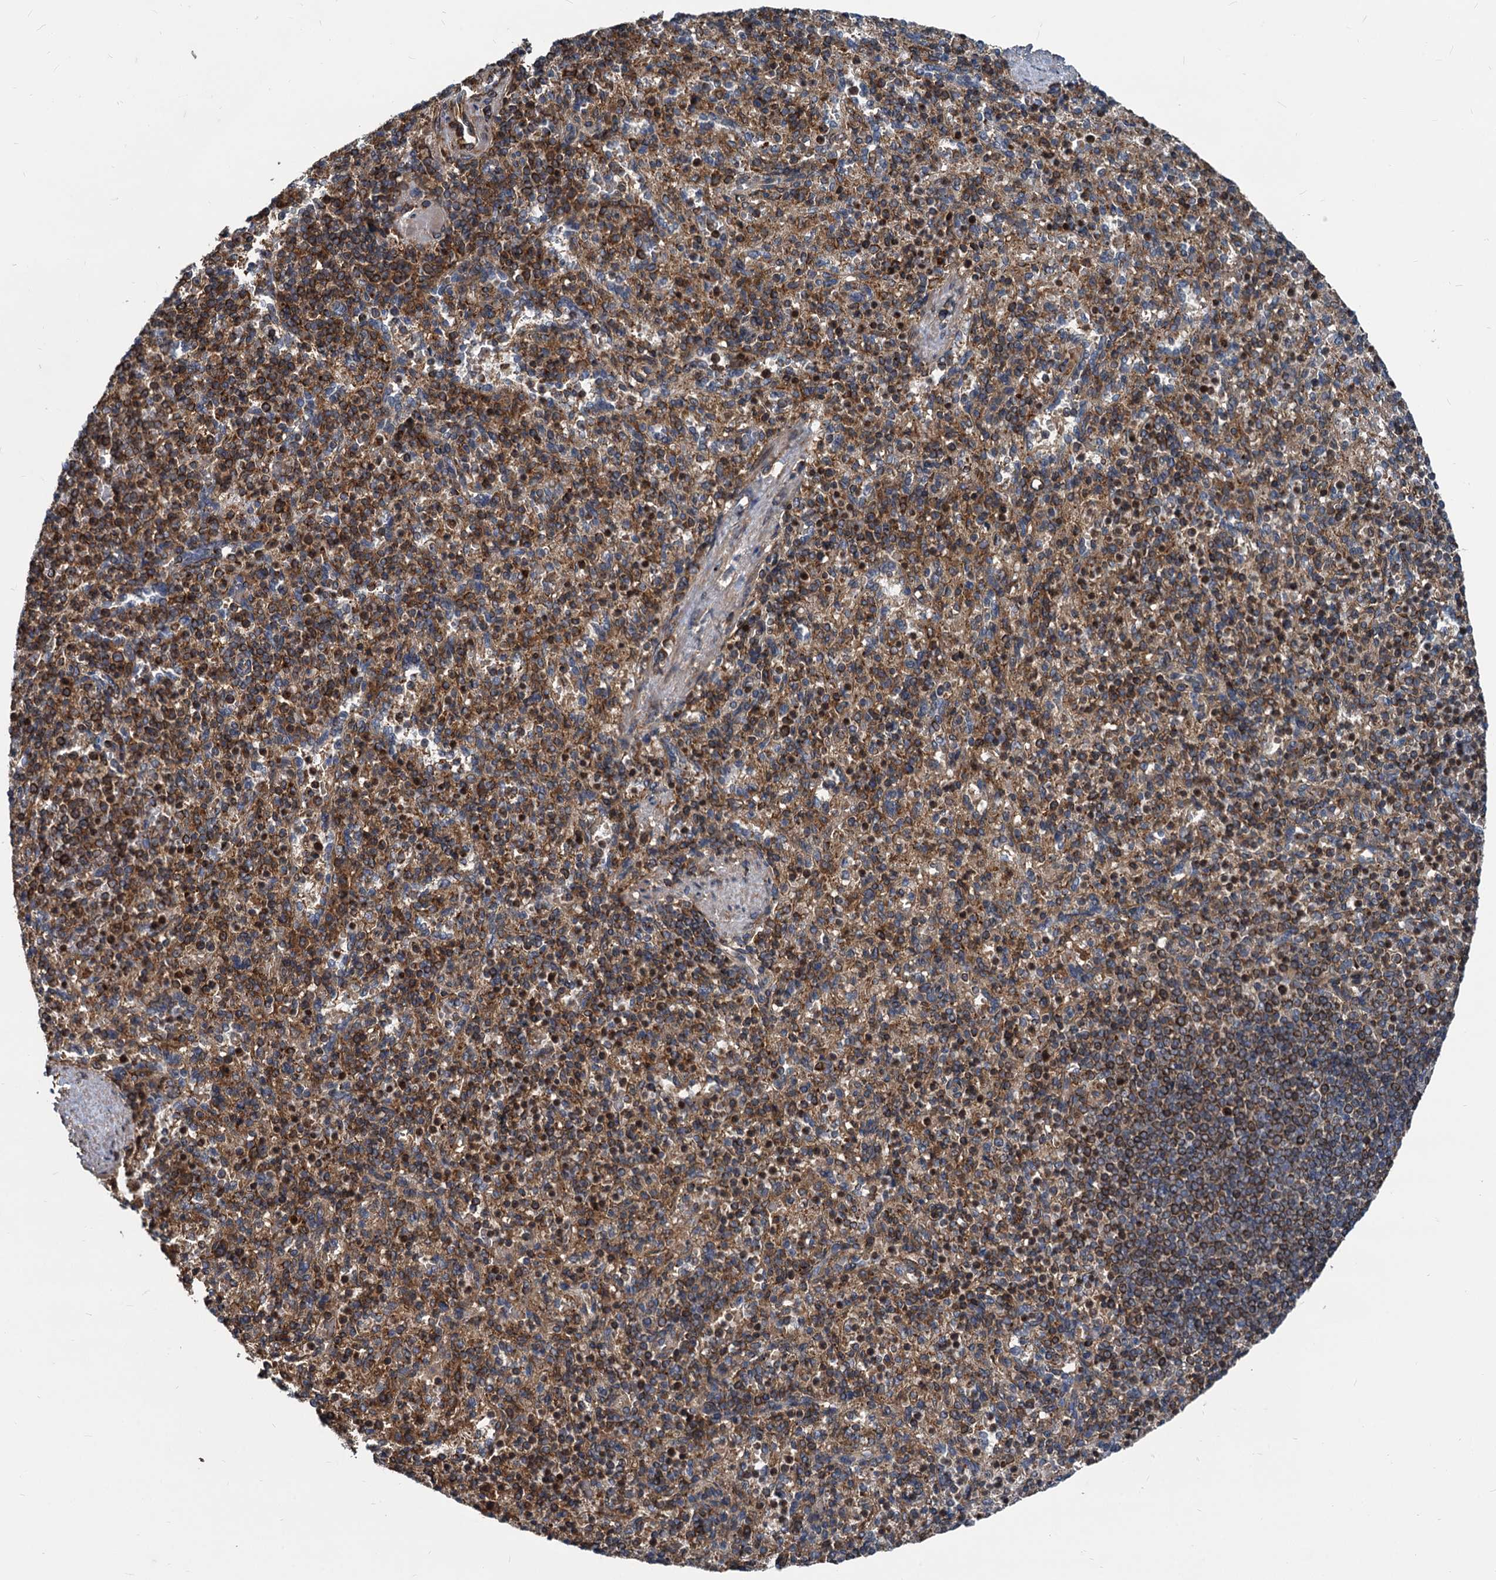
{"staining": {"intensity": "strong", "quantity": "25%-75%", "location": "cytoplasmic/membranous,nuclear"}, "tissue": "spleen", "cell_type": "Cells in red pulp", "image_type": "normal", "snomed": [{"axis": "morphology", "description": "Normal tissue, NOS"}, {"axis": "topography", "description": "Spleen"}], "caption": "IHC of benign human spleen demonstrates high levels of strong cytoplasmic/membranous,nuclear expression in about 25%-75% of cells in red pulp. (DAB = brown stain, brightfield microscopy at high magnification).", "gene": "STIM1", "patient": {"sex": "female", "age": 74}}